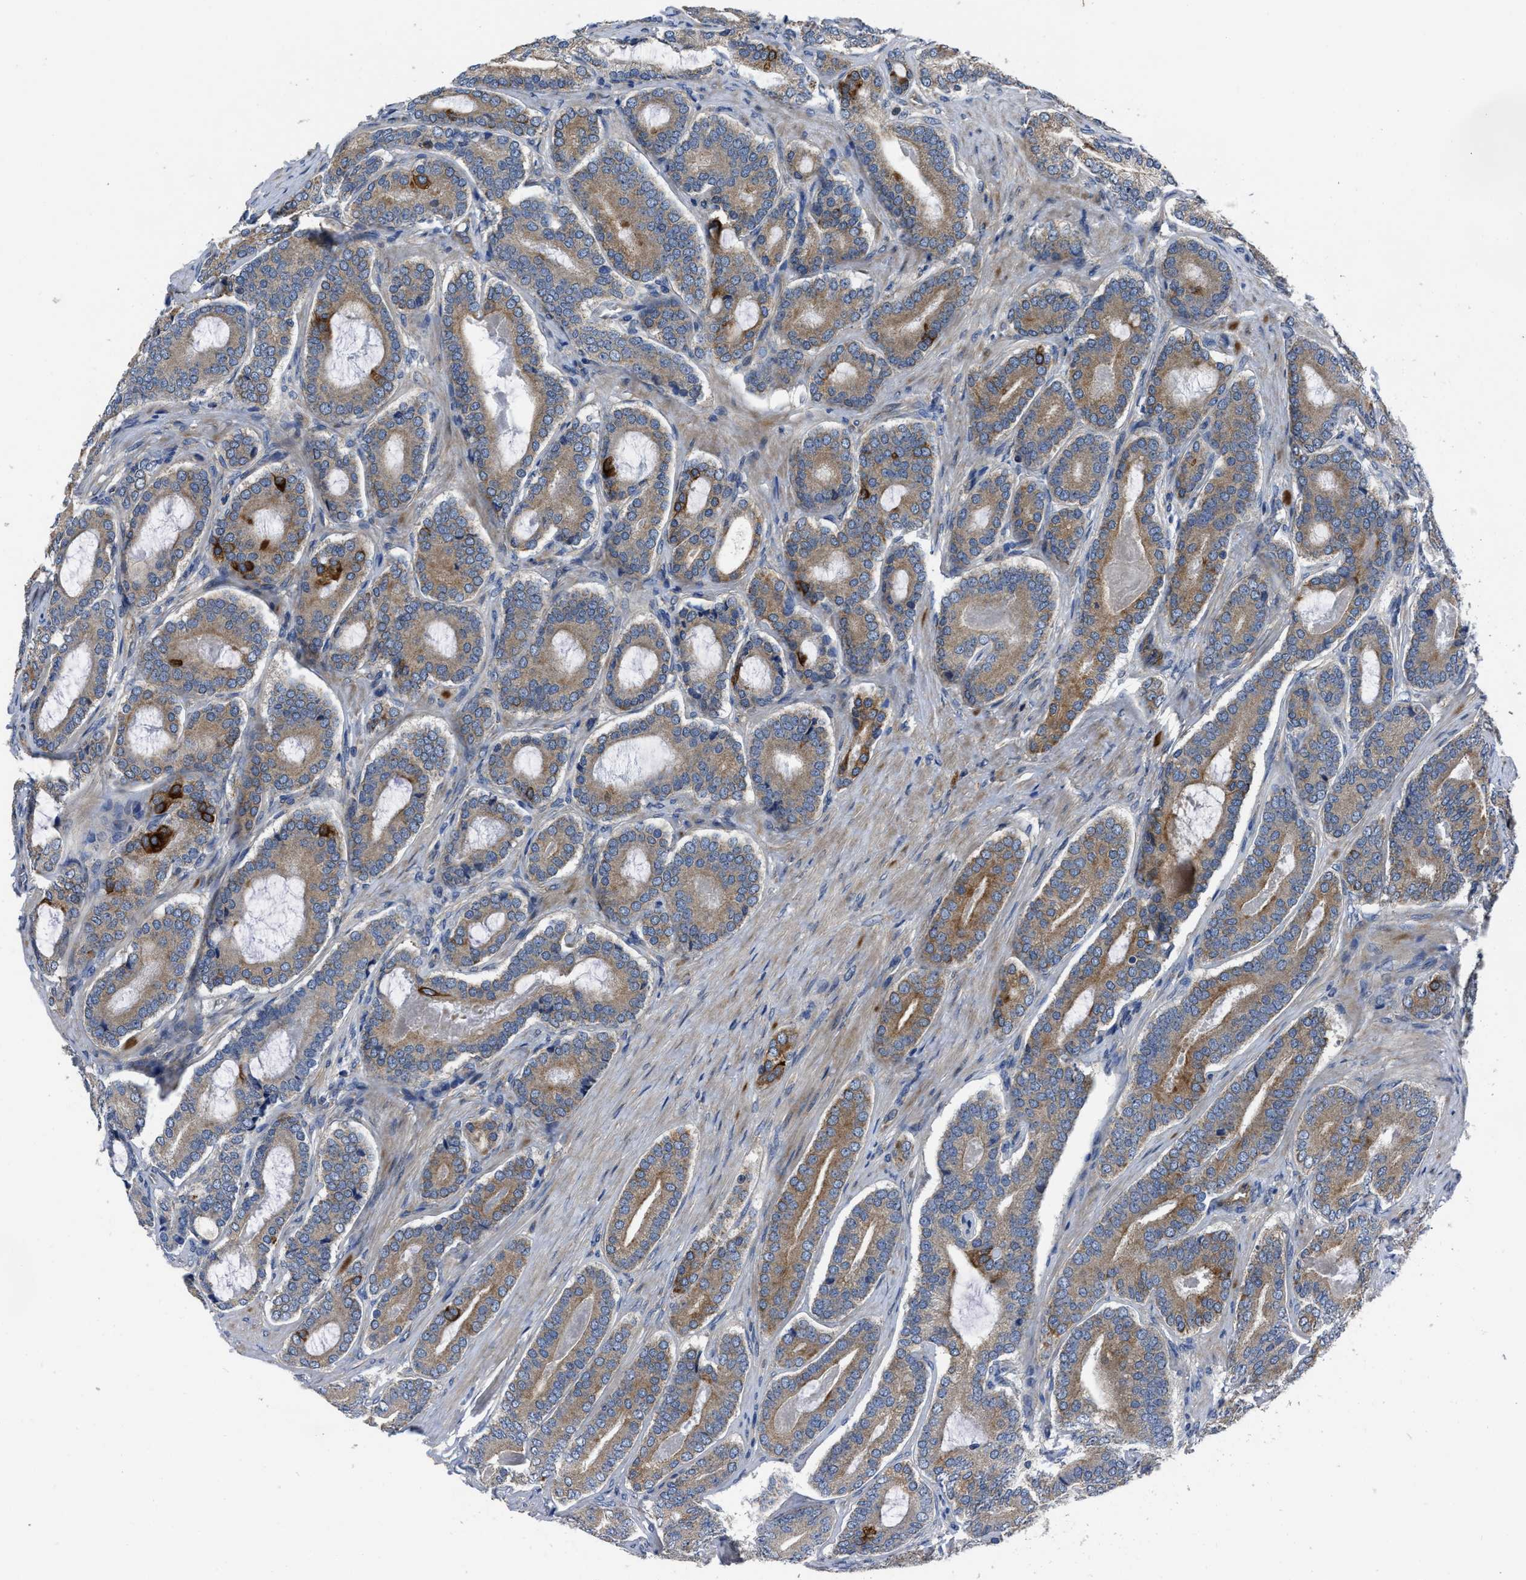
{"staining": {"intensity": "weak", "quantity": ">75%", "location": "cytoplasmic/membranous"}, "tissue": "prostate cancer", "cell_type": "Tumor cells", "image_type": "cancer", "snomed": [{"axis": "morphology", "description": "Adenocarcinoma, High grade"}, {"axis": "topography", "description": "Prostate"}], "caption": "Tumor cells demonstrate low levels of weak cytoplasmic/membranous positivity in about >75% of cells in human adenocarcinoma (high-grade) (prostate). (DAB (3,3'-diaminobenzidine) = brown stain, brightfield microscopy at high magnification).", "gene": "ERC1", "patient": {"sex": "male", "age": 60}}